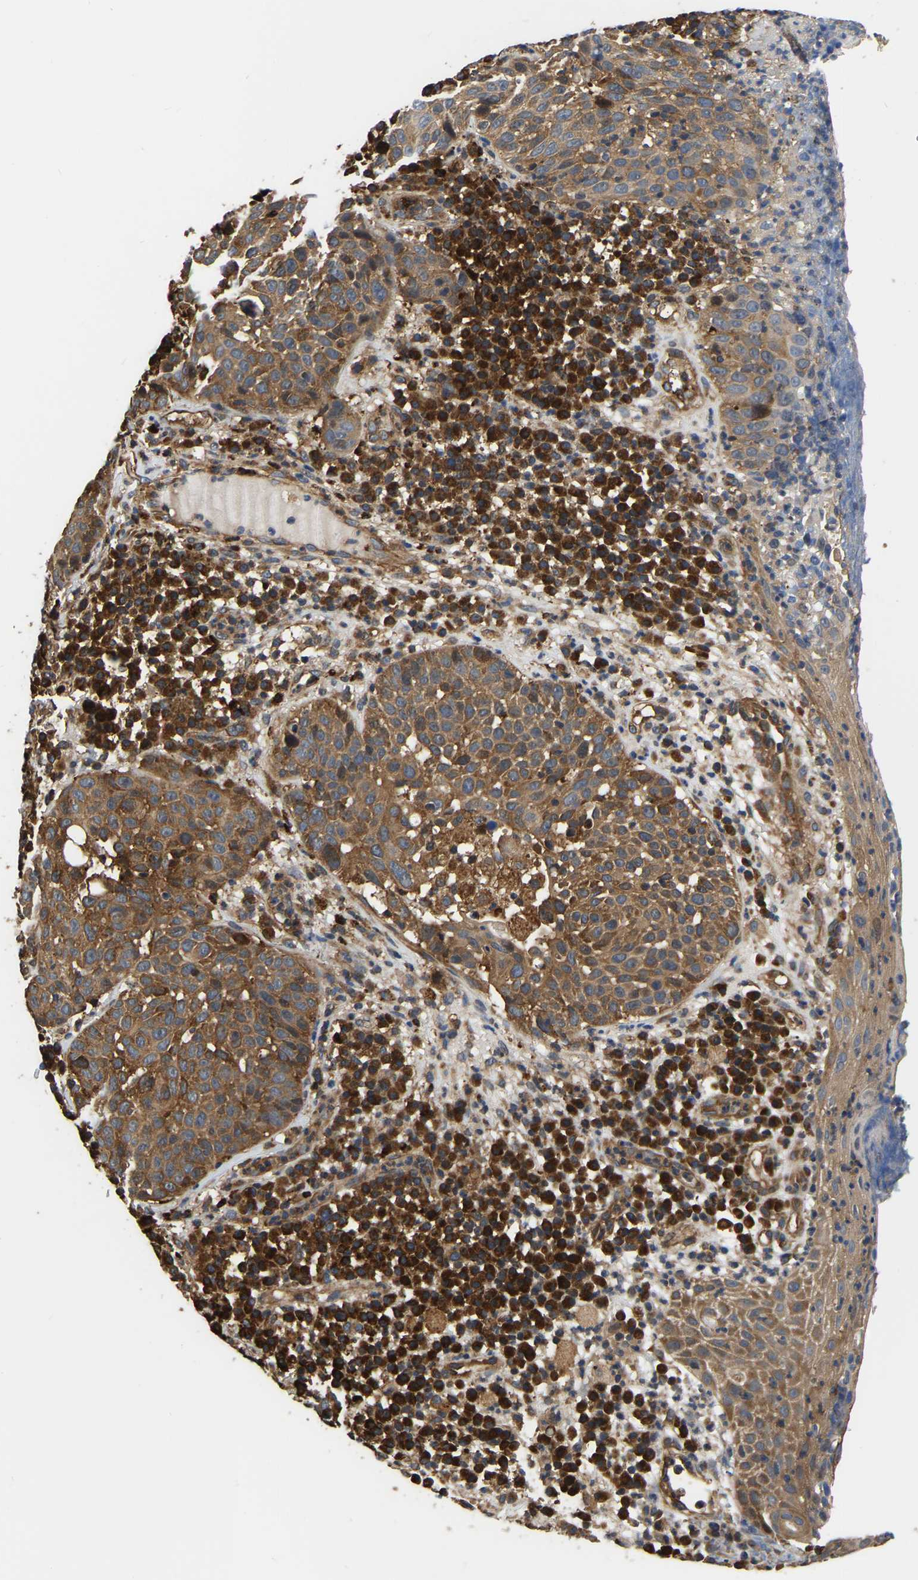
{"staining": {"intensity": "strong", "quantity": ">75%", "location": "cytoplasmic/membranous"}, "tissue": "skin cancer", "cell_type": "Tumor cells", "image_type": "cancer", "snomed": [{"axis": "morphology", "description": "Squamous cell carcinoma in situ, NOS"}, {"axis": "morphology", "description": "Squamous cell carcinoma, NOS"}, {"axis": "topography", "description": "Skin"}], "caption": "This is a micrograph of IHC staining of skin cancer, which shows strong staining in the cytoplasmic/membranous of tumor cells.", "gene": "GARS1", "patient": {"sex": "male", "age": 93}}